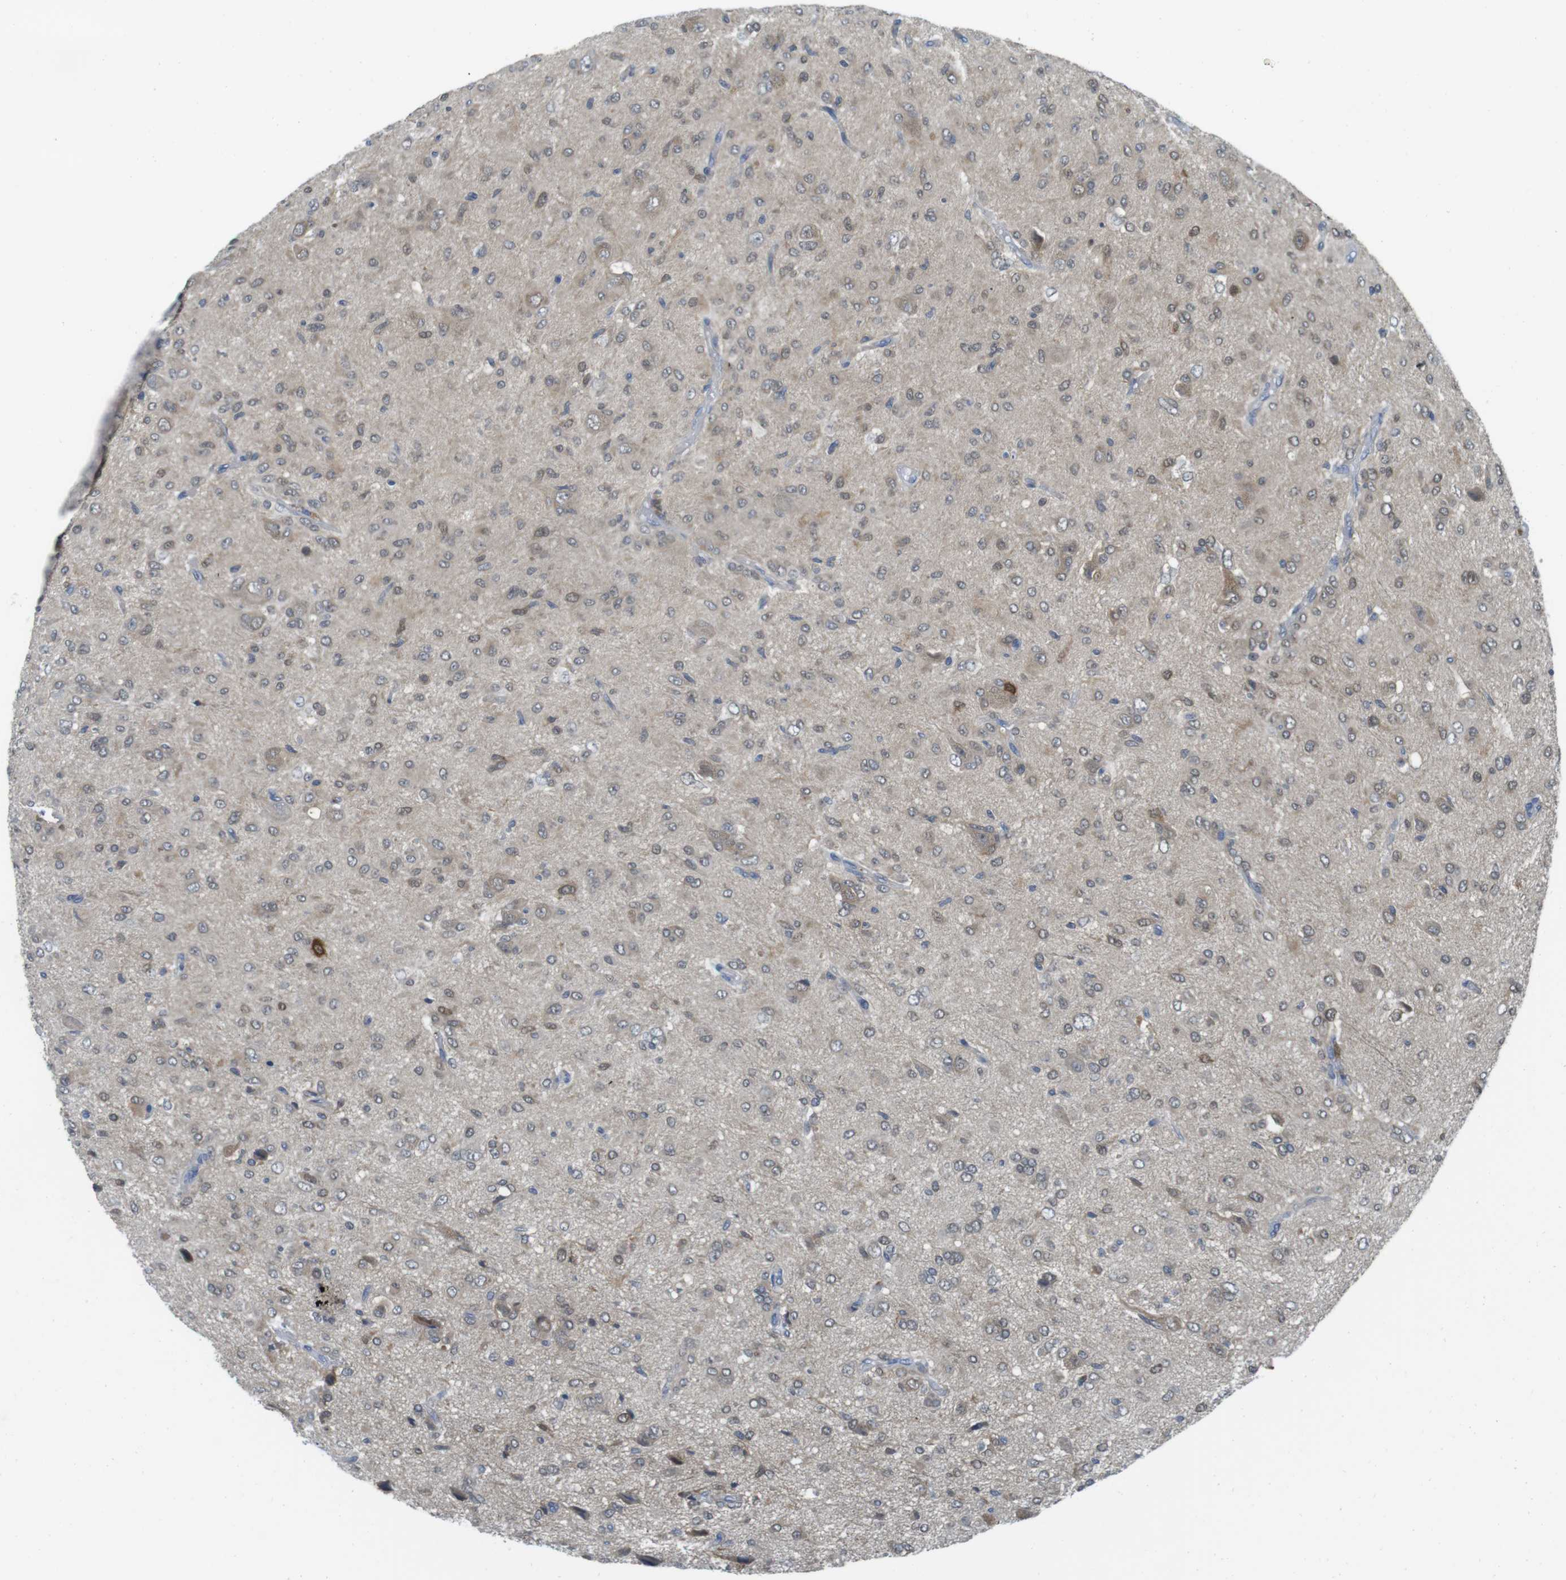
{"staining": {"intensity": "moderate", "quantity": "25%-75%", "location": "cytoplasmic/membranous"}, "tissue": "glioma", "cell_type": "Tumor cells", "image_type": "cancer", "snomed": [{"axis": "morphology", "description": "Glioma, malignant, High grade"}, {"axis": "topography", "description": "Brain"}], "caption": "An immunohistochemistry micrograph of neoplastic tissue is shown. Protein staining in brown labels moderate cytoplasmic/membranous positivity in glioma within tumor cells. (Stains: DAB (3,3'-diaminobenzidine) in brown, nuclei in blue, Microscopy: brightfield microscopy at high magnification).", "gene": "CASP2", "patient": {"sex": "female", "age": 59}}